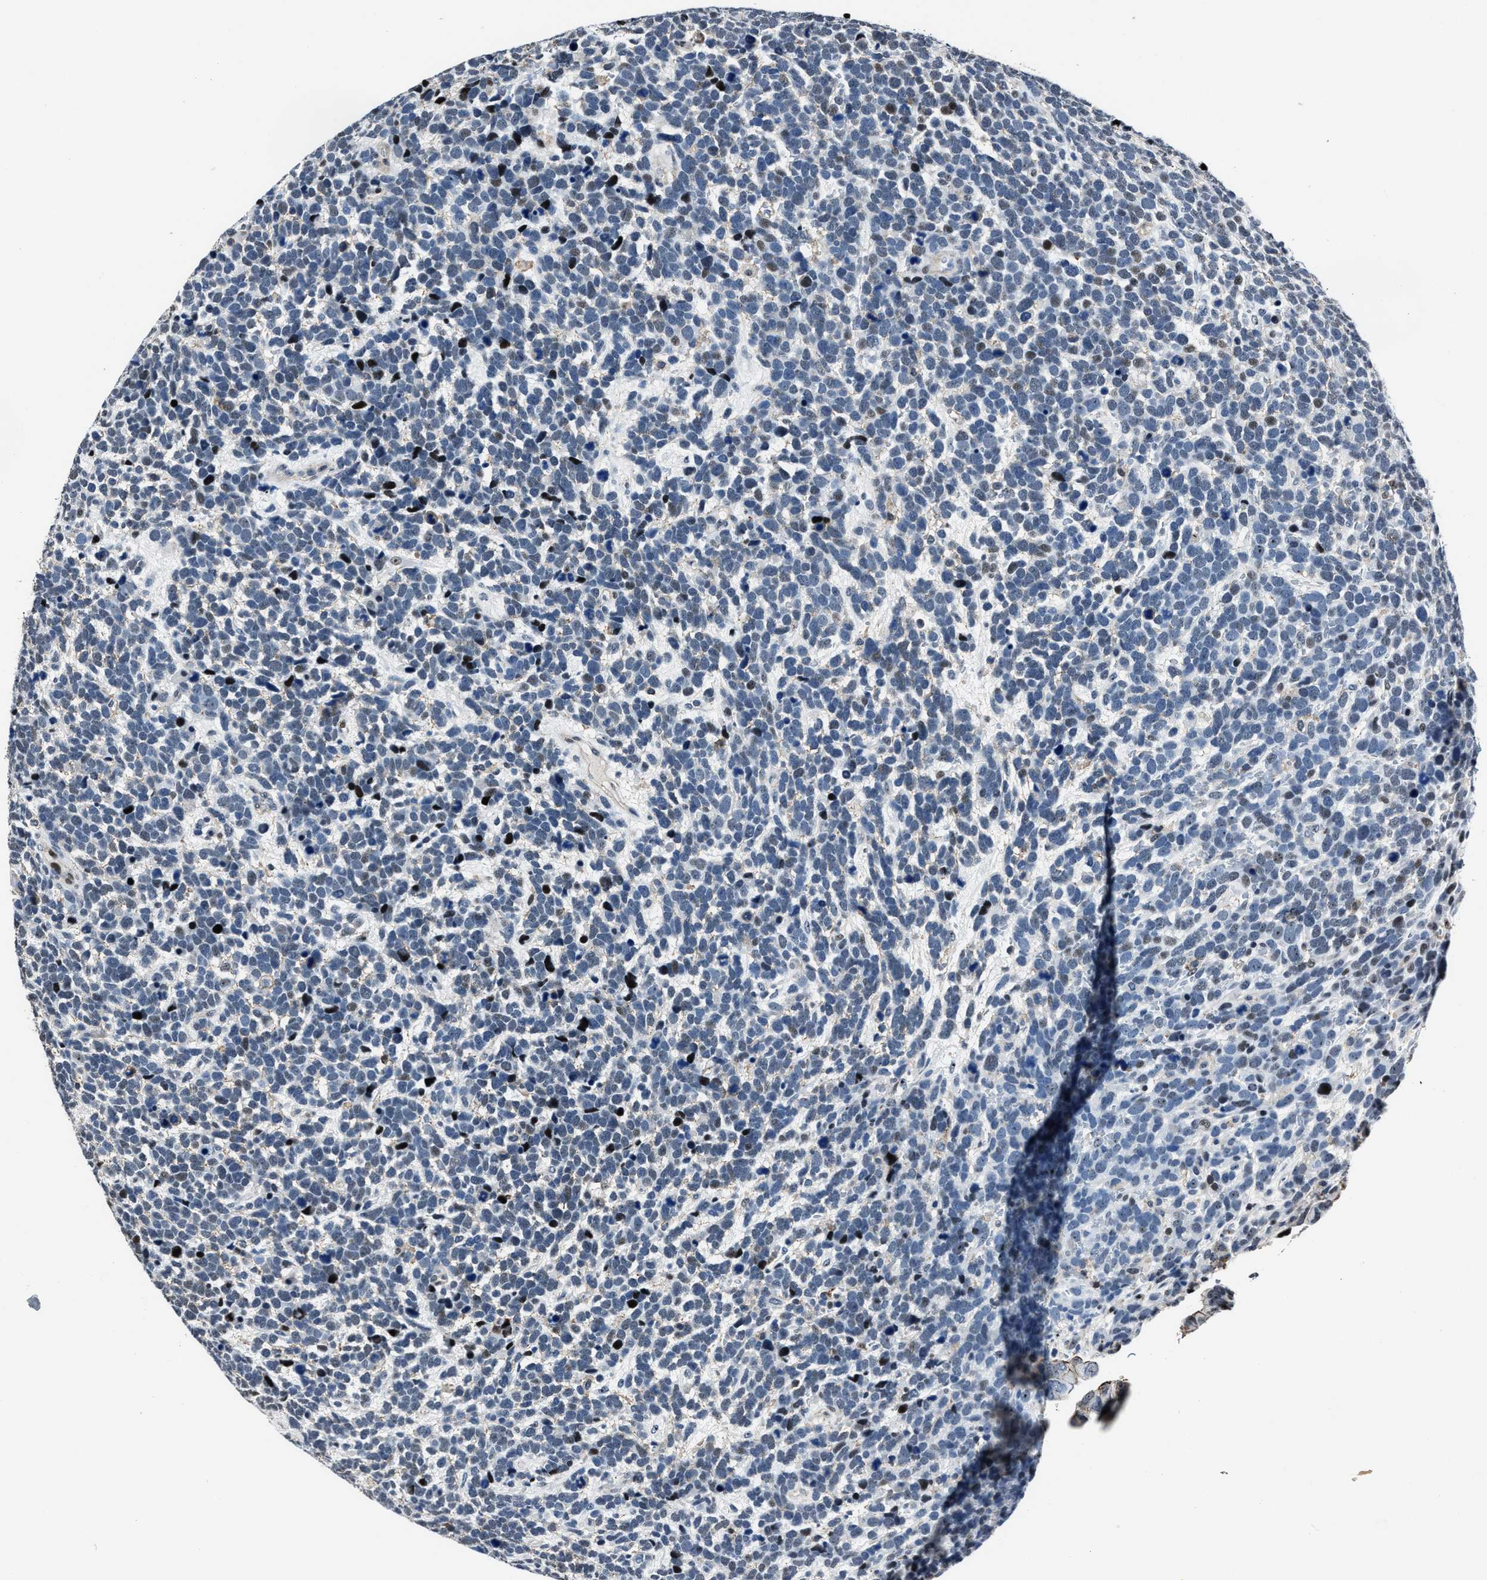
{"staining": {"intensity": "weak", "quantity": "<25%", "location": "nuclear"}, "tissue": "urothelial cancer", "cell_type": "Tumor cells", "image_type": "cancer", "snomed": [{"axis": "morphology", "description": "Urothelial carcinoma, High grade"}, {"axis": "topography", "description": "Urinary bladder"}], "caption": "IHC of urothelial cancer demonstrates no positivity in tumor cells.", "gene": "PPIE", "patient": {"sex": "female", "age": 82}}